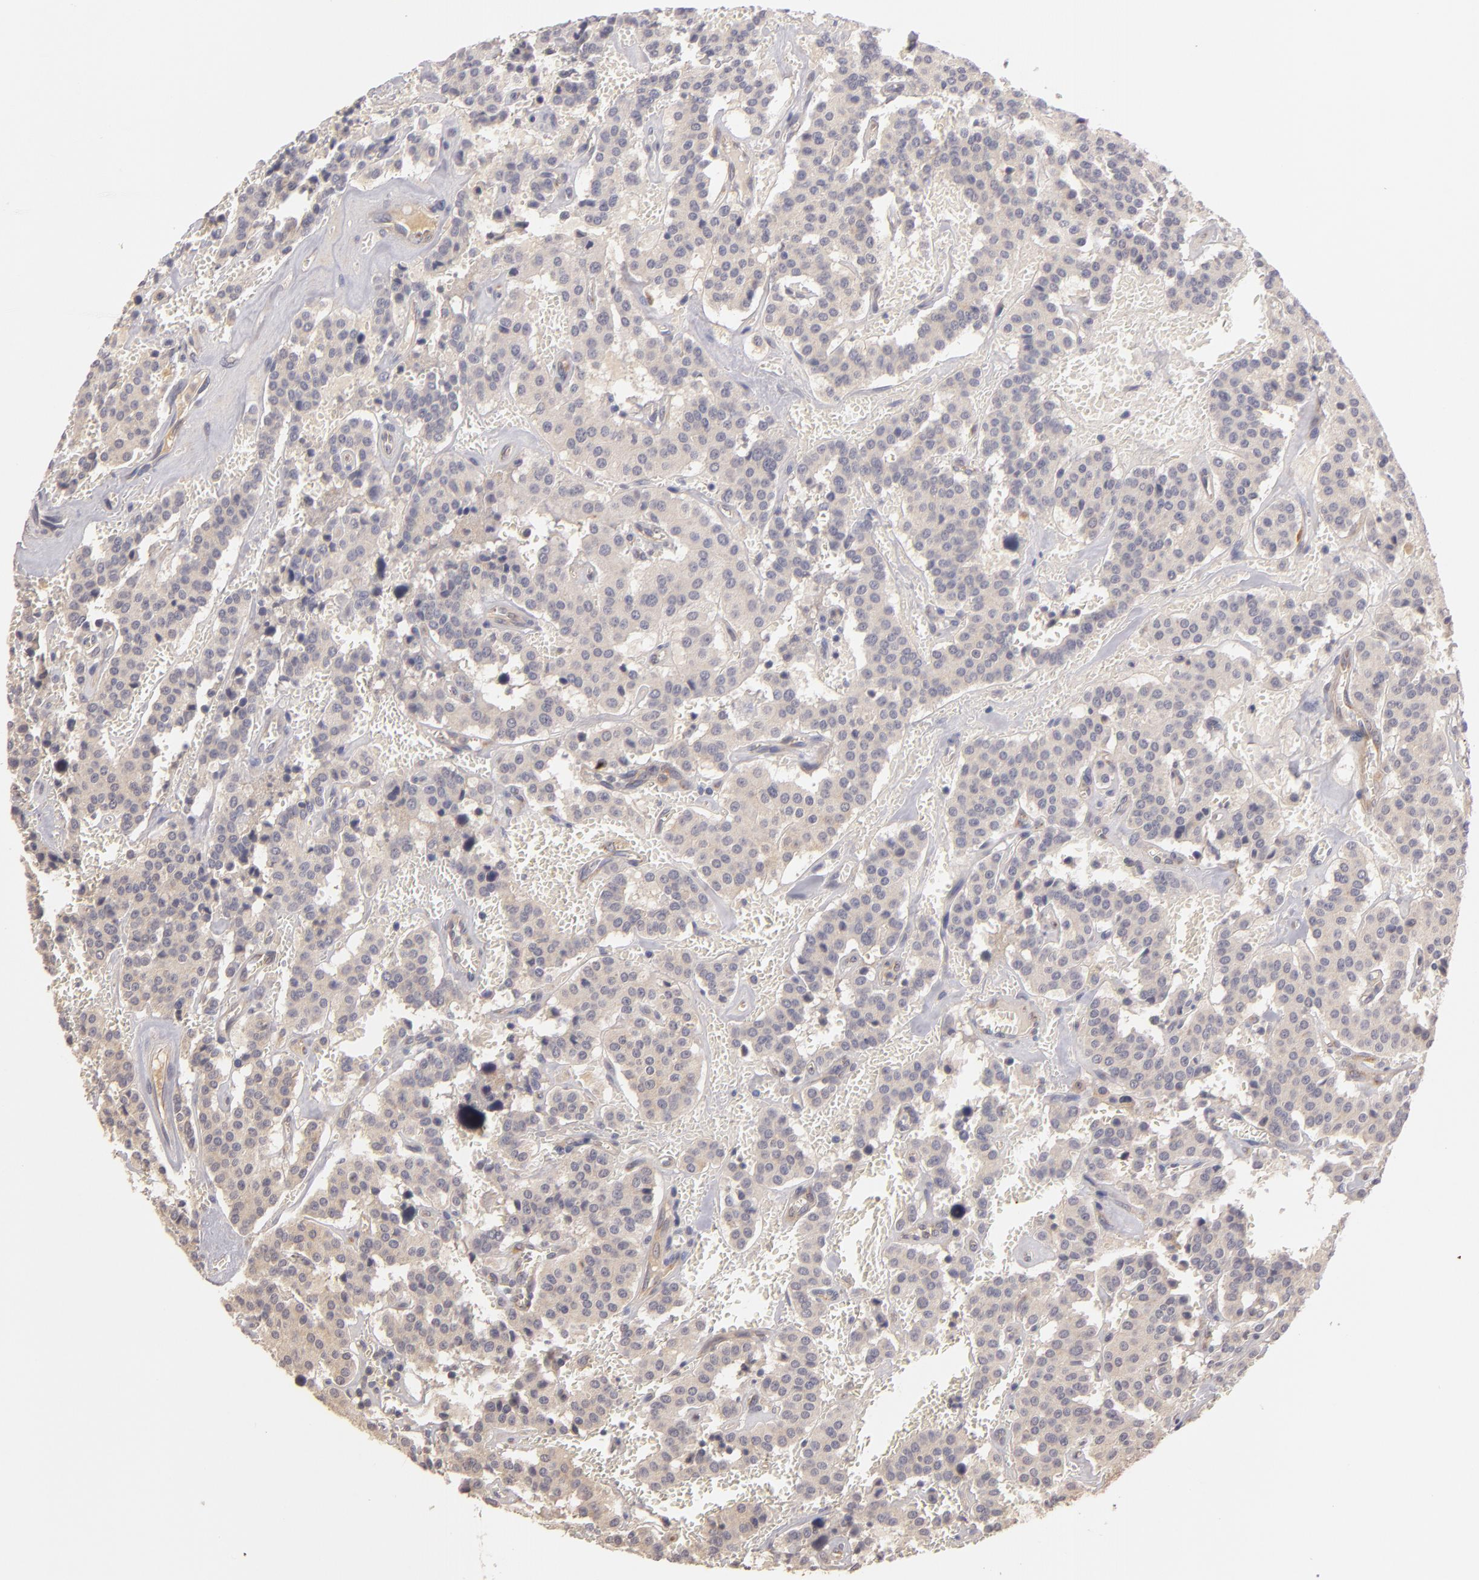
{"staining": {"intensity": "moderate", "quantity": ">75%", "location": "cytoplasmic/membranous"}, "tissue": "carcinoid", "cell_type": "Tumor cells", "image_type": "cancer", "snomed": [{"axis": "morphology", "description": "Carcinoid, malignant, NOS"}, {"axis": "topography", "description": "Bronchus"}], "caption": "There is medium levels of moderate cytoplasmic/membranous positivity in tumor cells of carcinoid (malignant), as demonstrated by immunohistochemical staining (brown color).", "gene": "UPF3B", "patient": {"sex": "male", "age": 55}}